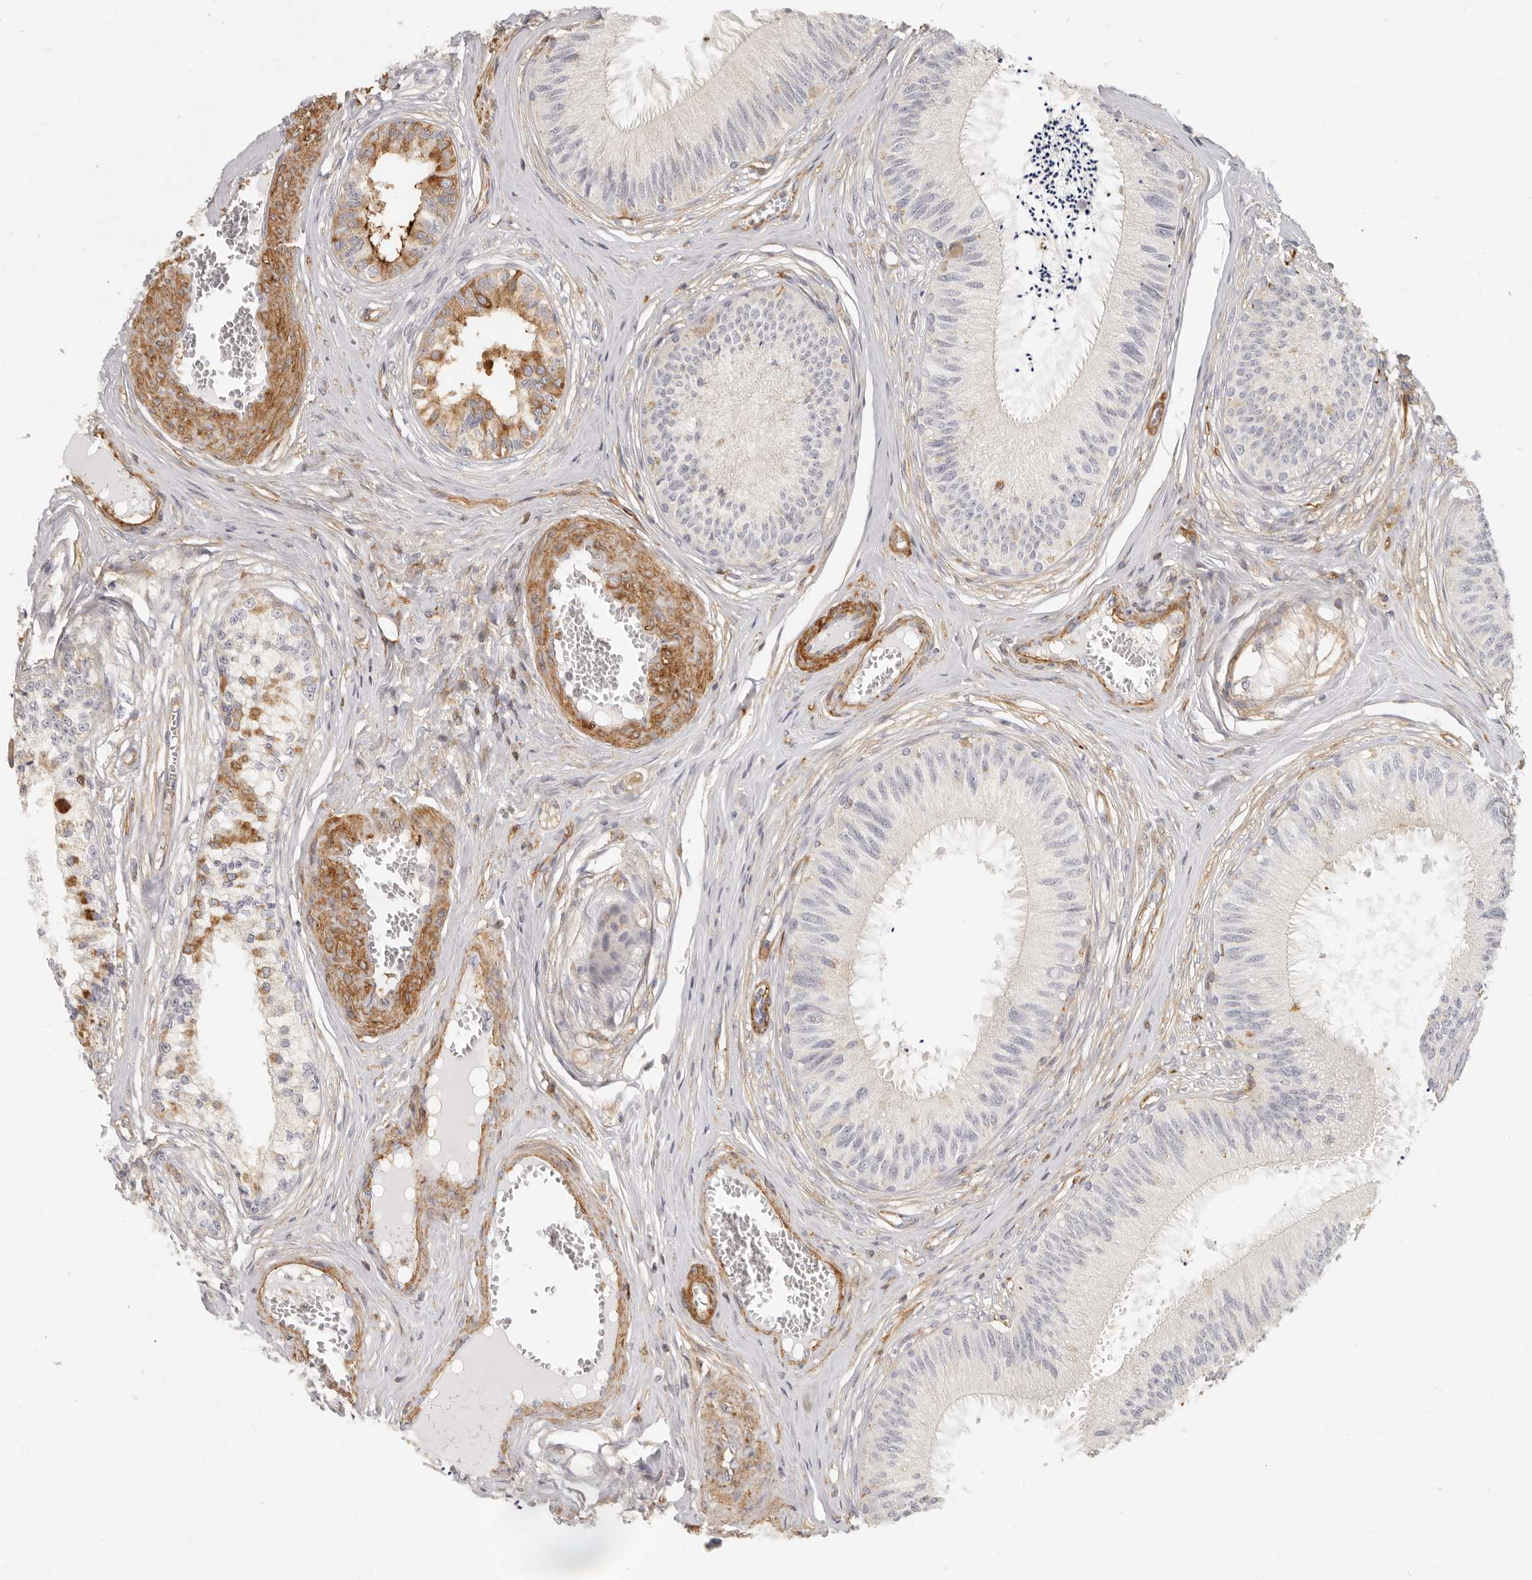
{"staining": {"intensity": "moderate", "quantity": "<25%", "location": "cytoplasmic/membranous"}, "tissue": "epididymis", "cell_type": "Glandular cells", "image_type": "normal", "snomed": [{"axis": "morphology", "description": "Normal tissue, NOS"}, {"axis": "topography", "description": "Epididymis"}], "caption": "IHC of normal epididymis exhibits low levels of moderate cytoplasmic/membranous expression in about <25% of glandular cells.", "gene": "NIBAN1", "patient": {"sex": "male", "age": 79}}